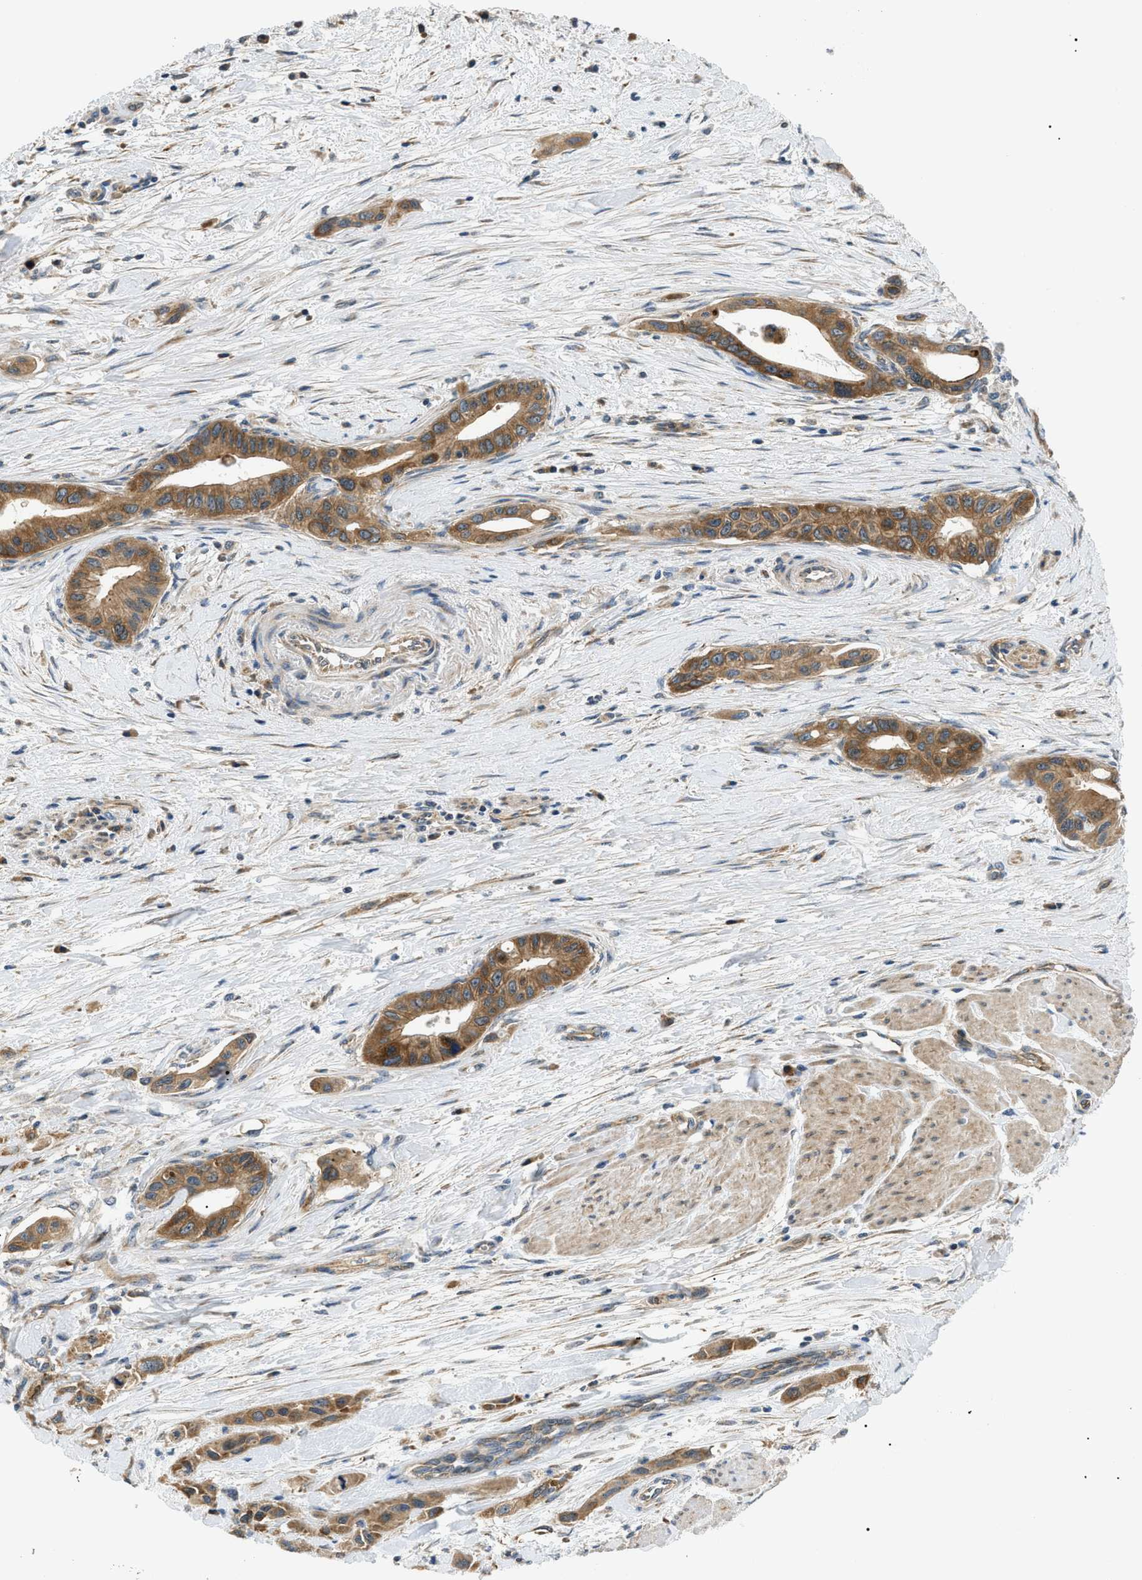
{"staining": {"intensity": "moderate", "quantity": ">75%", "location": "cytoplasmic/membranous"}, "tissue": "pancreatic cancer", "cell_type": "Tumor cells", "image_type": "cancer", "snomed": [{"axis": "morphology", "description": "Adenocarcinoma, NOS"}, {"axis": "topography", "description": "Pancreas"}], "caption": "Brown immunohistochemical staining in human adenocarcinoma (pancreatic) exhibits moderate cytoplasmic/membranous staining in about >75% of tumor cells.", "gene": "SRPK1", "patient": {"sex": "female", "age": 73}}